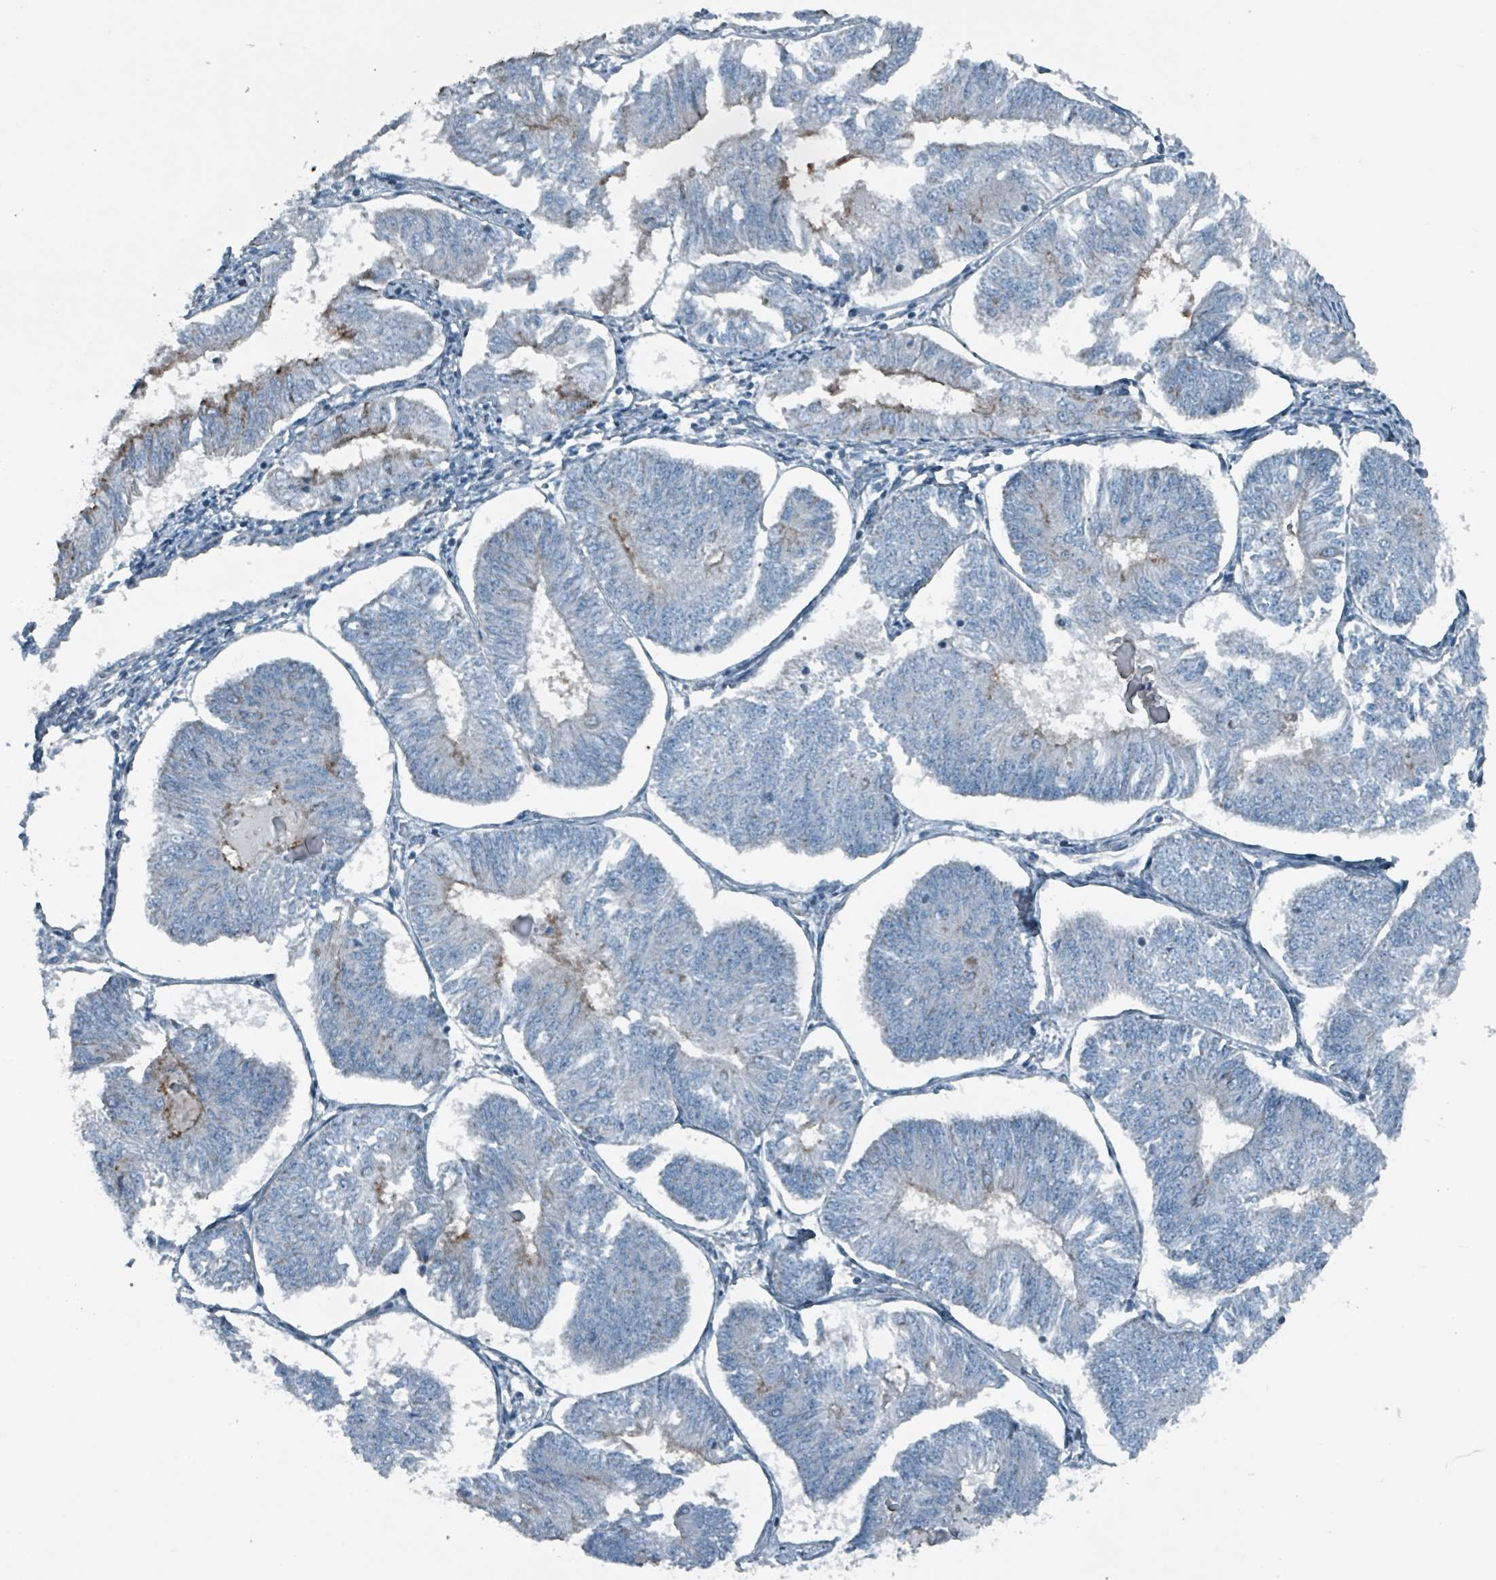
{"staining": {"intensity": "moderate", "quantity": "<25%", "location": "cytoplasmic/membranous"}, "tissue": "endometrial cancer", "cell_type": "Tumor cells", "image_type": "cancer", "snomed": [{"axis": "morphology", "description": "Adenocarcinoma, NOS"}, {"axis": "topography", "description": "Endometrium"}], "caption": "A brown stain highlights moderate cytoplasmic/membranous staining of a protein in human endometrial cancer (adenocarcinoma) tumor cells.", "gene": "ABHD18", "patient": {"sex": "female", "age": 58}}